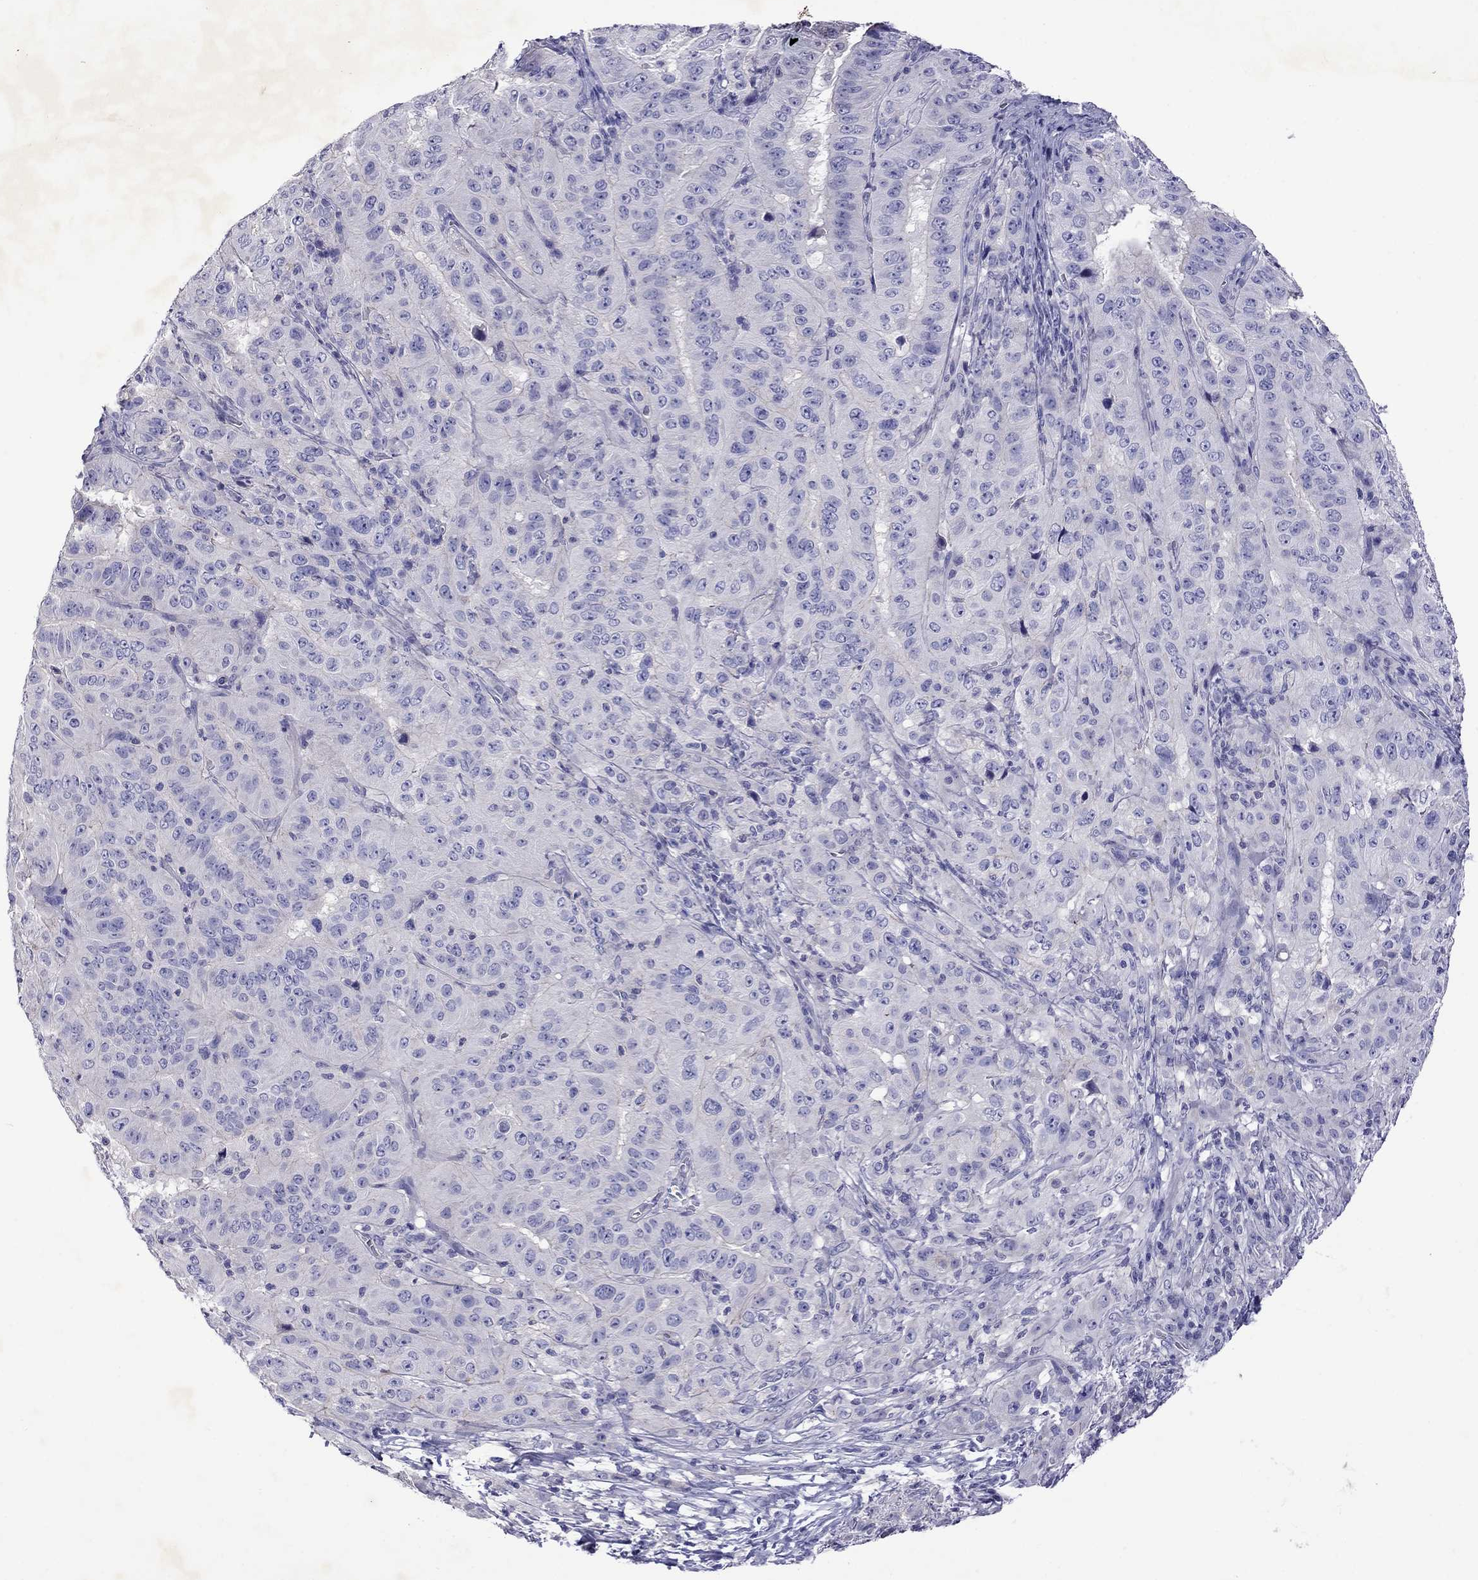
{"staining": {"intensity": "negative", "quantity": "none", "location": "none"}, "tissue": "pancreatic cancer", "cell_type": "Tumor cells", "image_type": "cancer", "snomed": [{"axis": "morphology", "description": "Adenocarcinoma, NOS"}, {"axis": "topography", "description": "Pancreas"}], "caption": "Immunohistochemistry of pancreatic adenocarcinoma demonstrates no expression in tumor cells. (Stains: DAB IHC with hematoxylin counter stain, Microscopy: brightfield microscopy at high magnification).", "gene": "STAR", "patient": {"sex": "male", "age": 63}}